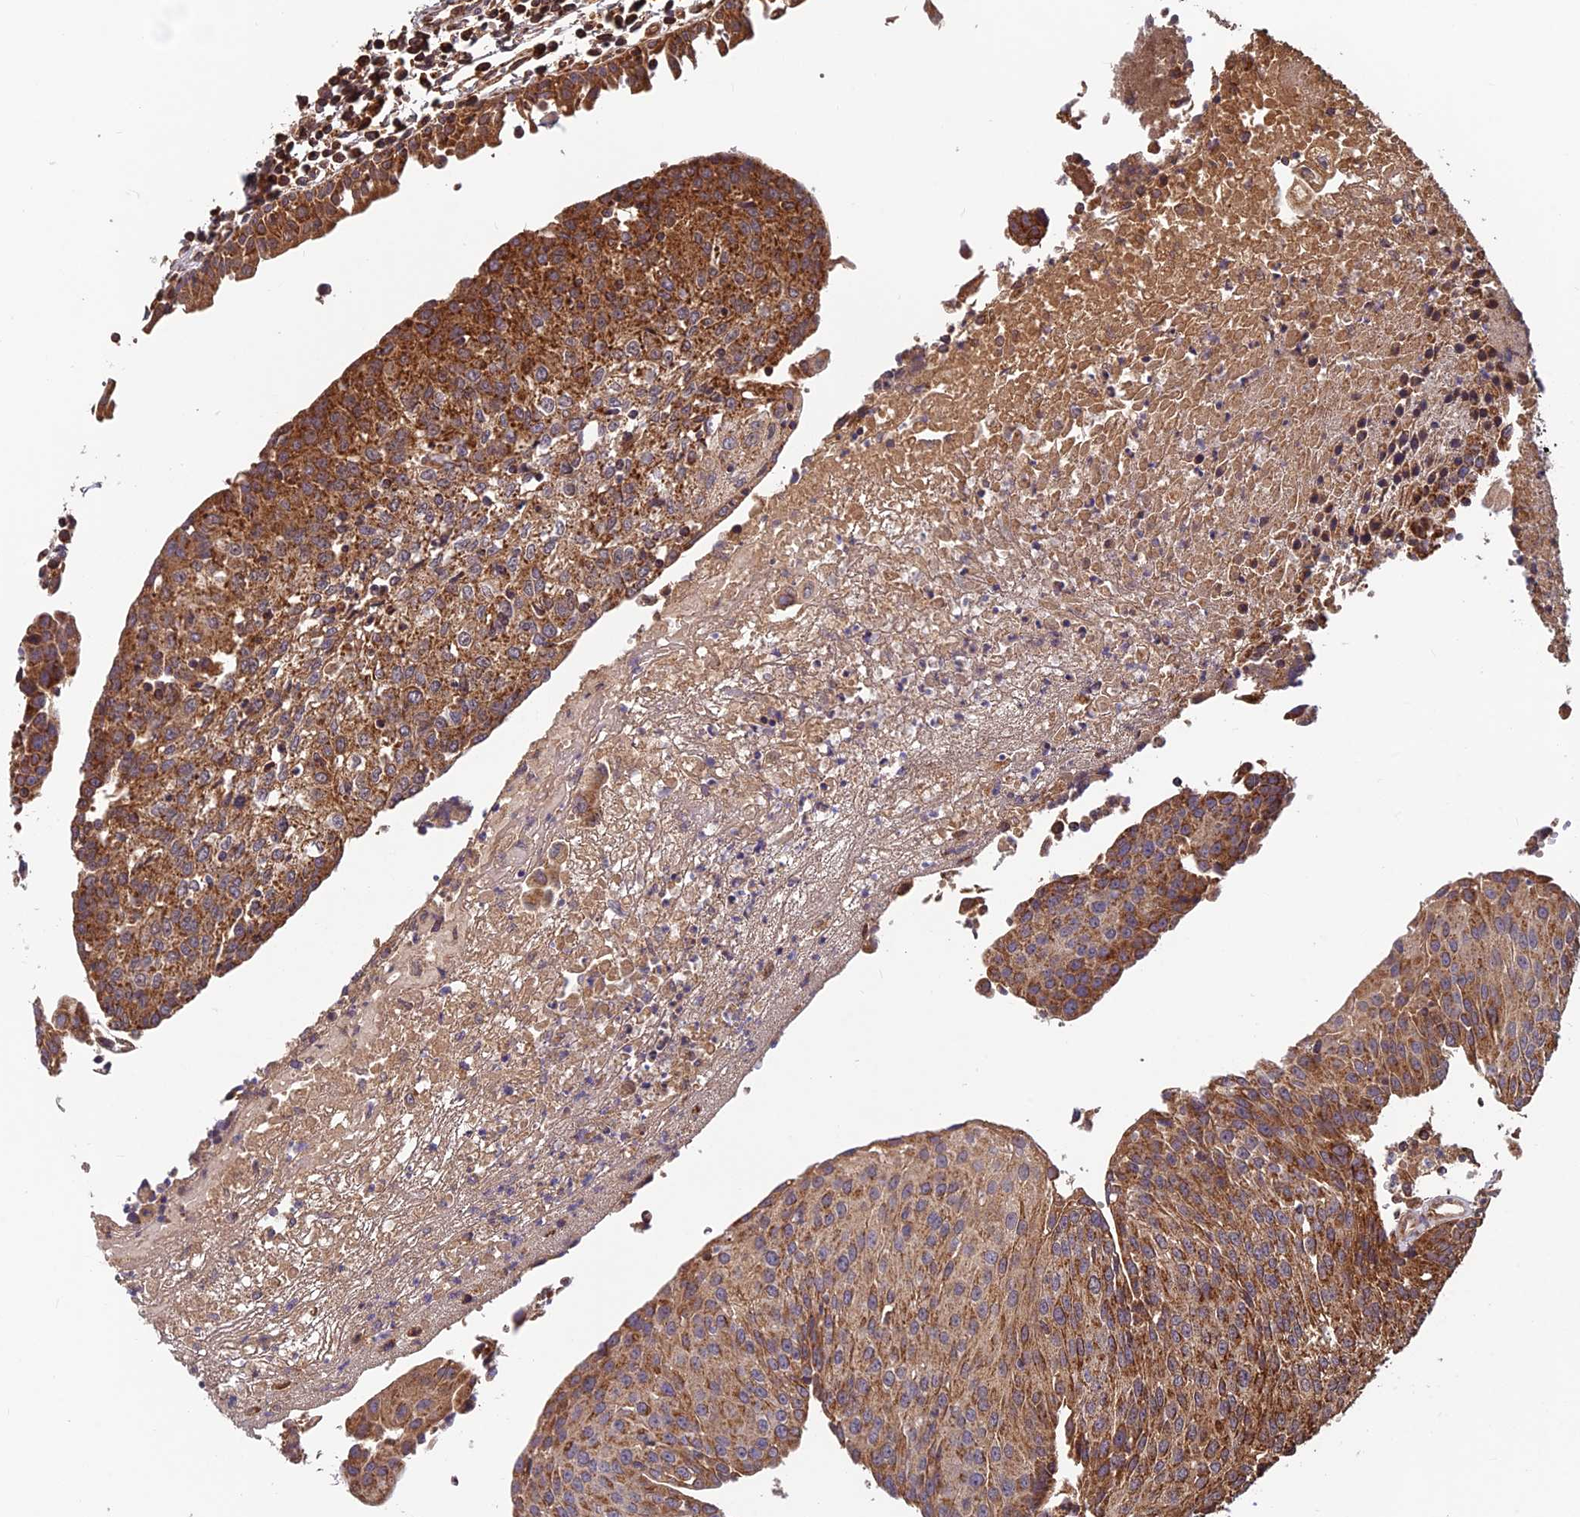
{"staining": {"intensity": "strong", "quantity": ">75%", "location": "cytoplasmic/membranous"}, "tissue": "urothelial cancer", "cell_type": "Tumor cells", "image_type": "cancer", "snomed": [{"axis": "morphology", "description": "Urothelial carcinoma, High grade"}, {"axis": "topography", "description": "Urinary bladder"}], "caption": "Urothelial cancer stained for a protein reveals strong cytoplasmic/membranous positivity in tumor cells. Immunohistochemistry stains the protein of interest in brown and the nuclei are stained blue.", "gene": "CCDC15", "patient": {"sex": "female", "age": 85}}